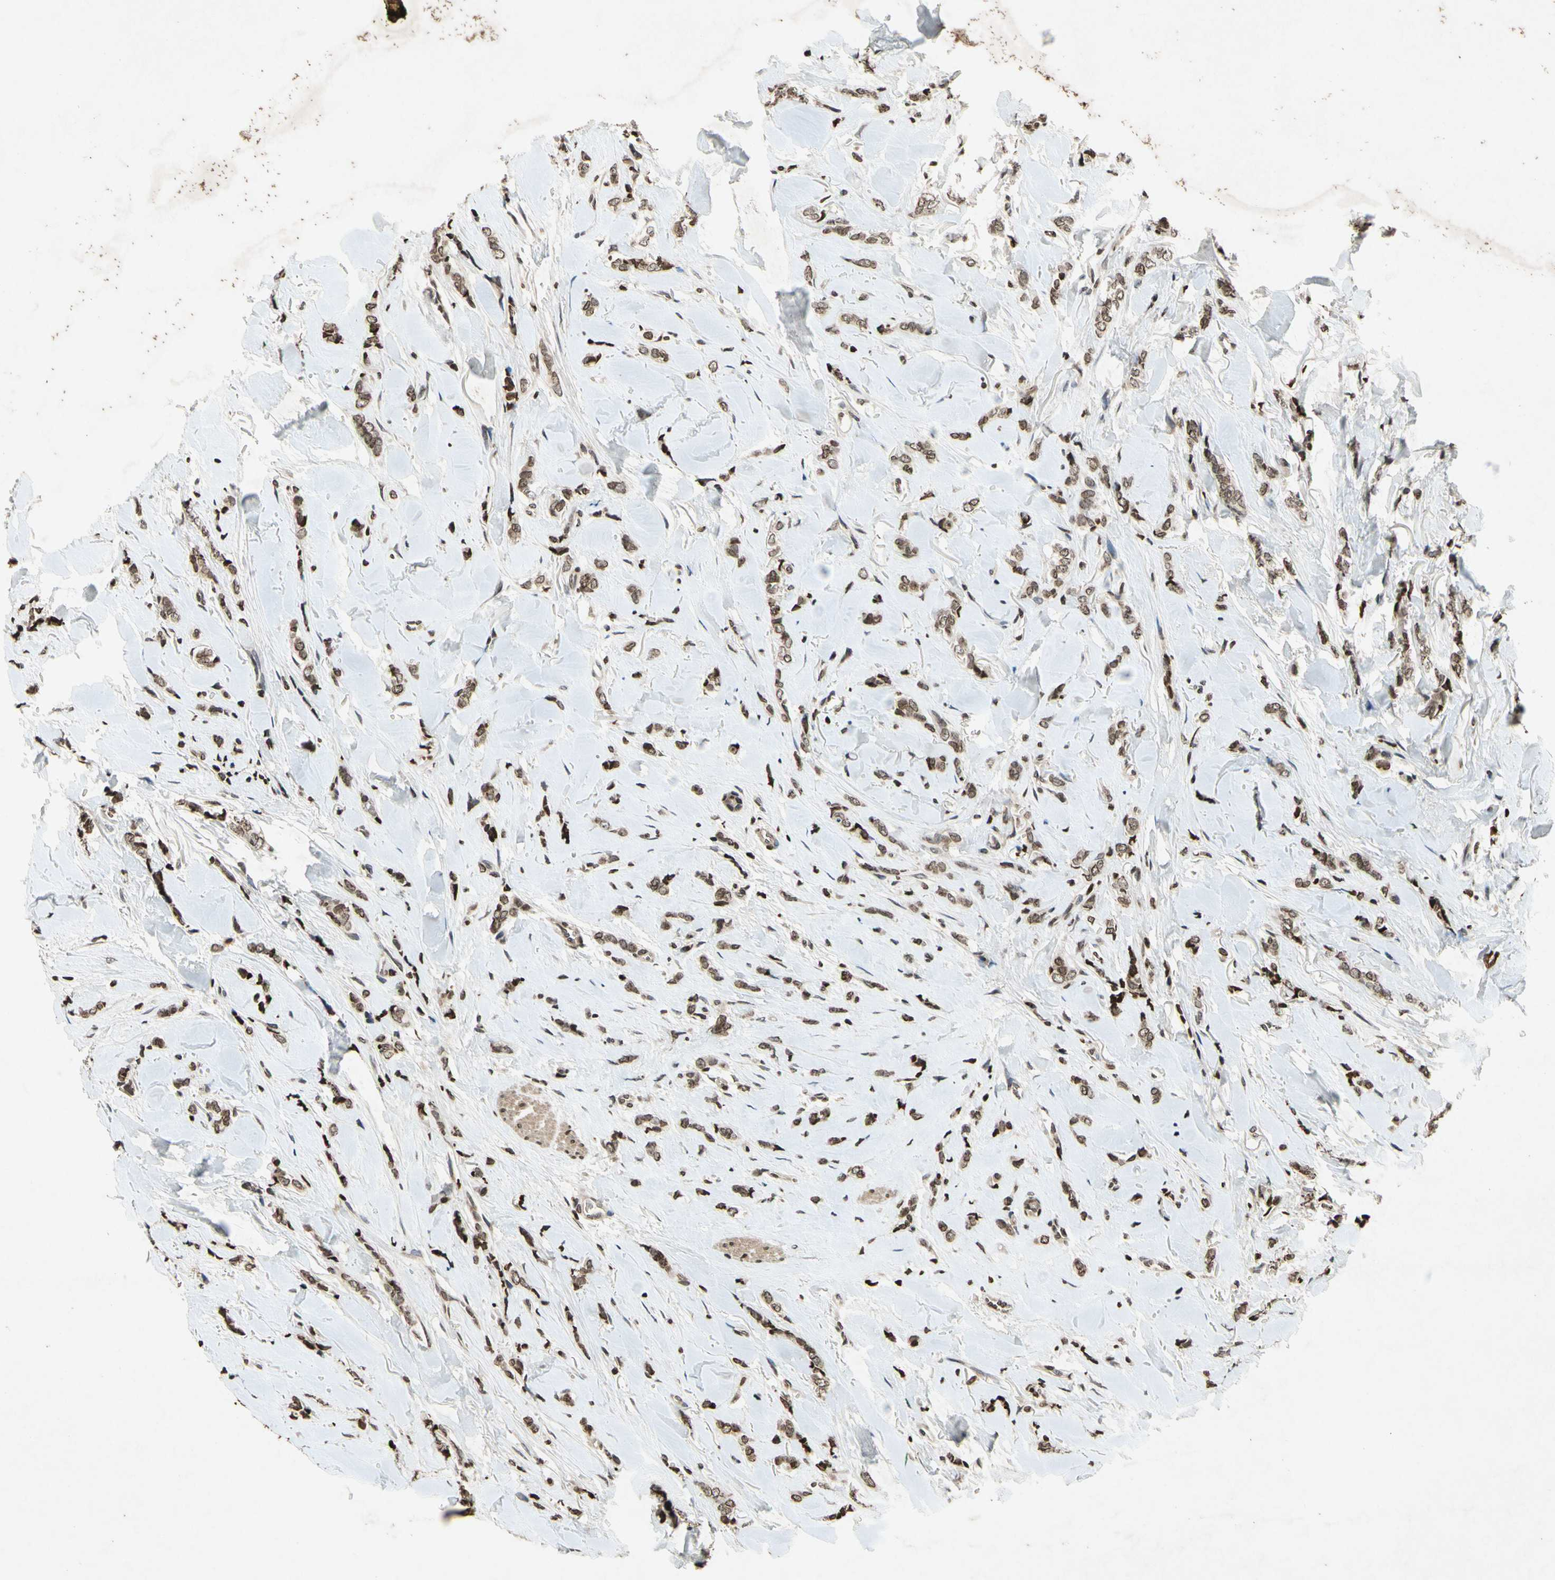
{"staining": {"intensity": "strong", "quantity": ">75%", "location": "cytoplasmic/membranous,nuclear"}, "tissue": "breast cancer", "cell_type": "Tumor cells", "image_type": "cancer", "snomed": [{"axis": "morphology", "description": "Lobular carcinoma"}, {"axis": "topography", "description": "Skin"}, {"axis": "topography", "description": "Breast"}], "caption": "Immunohistochemistry (DAB) staining of breast lobular carcinoma displays strong cytoplasmic/membranous and nuclear protein positivity in about >75% of tumor cells.", "gene": "HOXB3", "patient": {"sex": "female", "age": 46}}